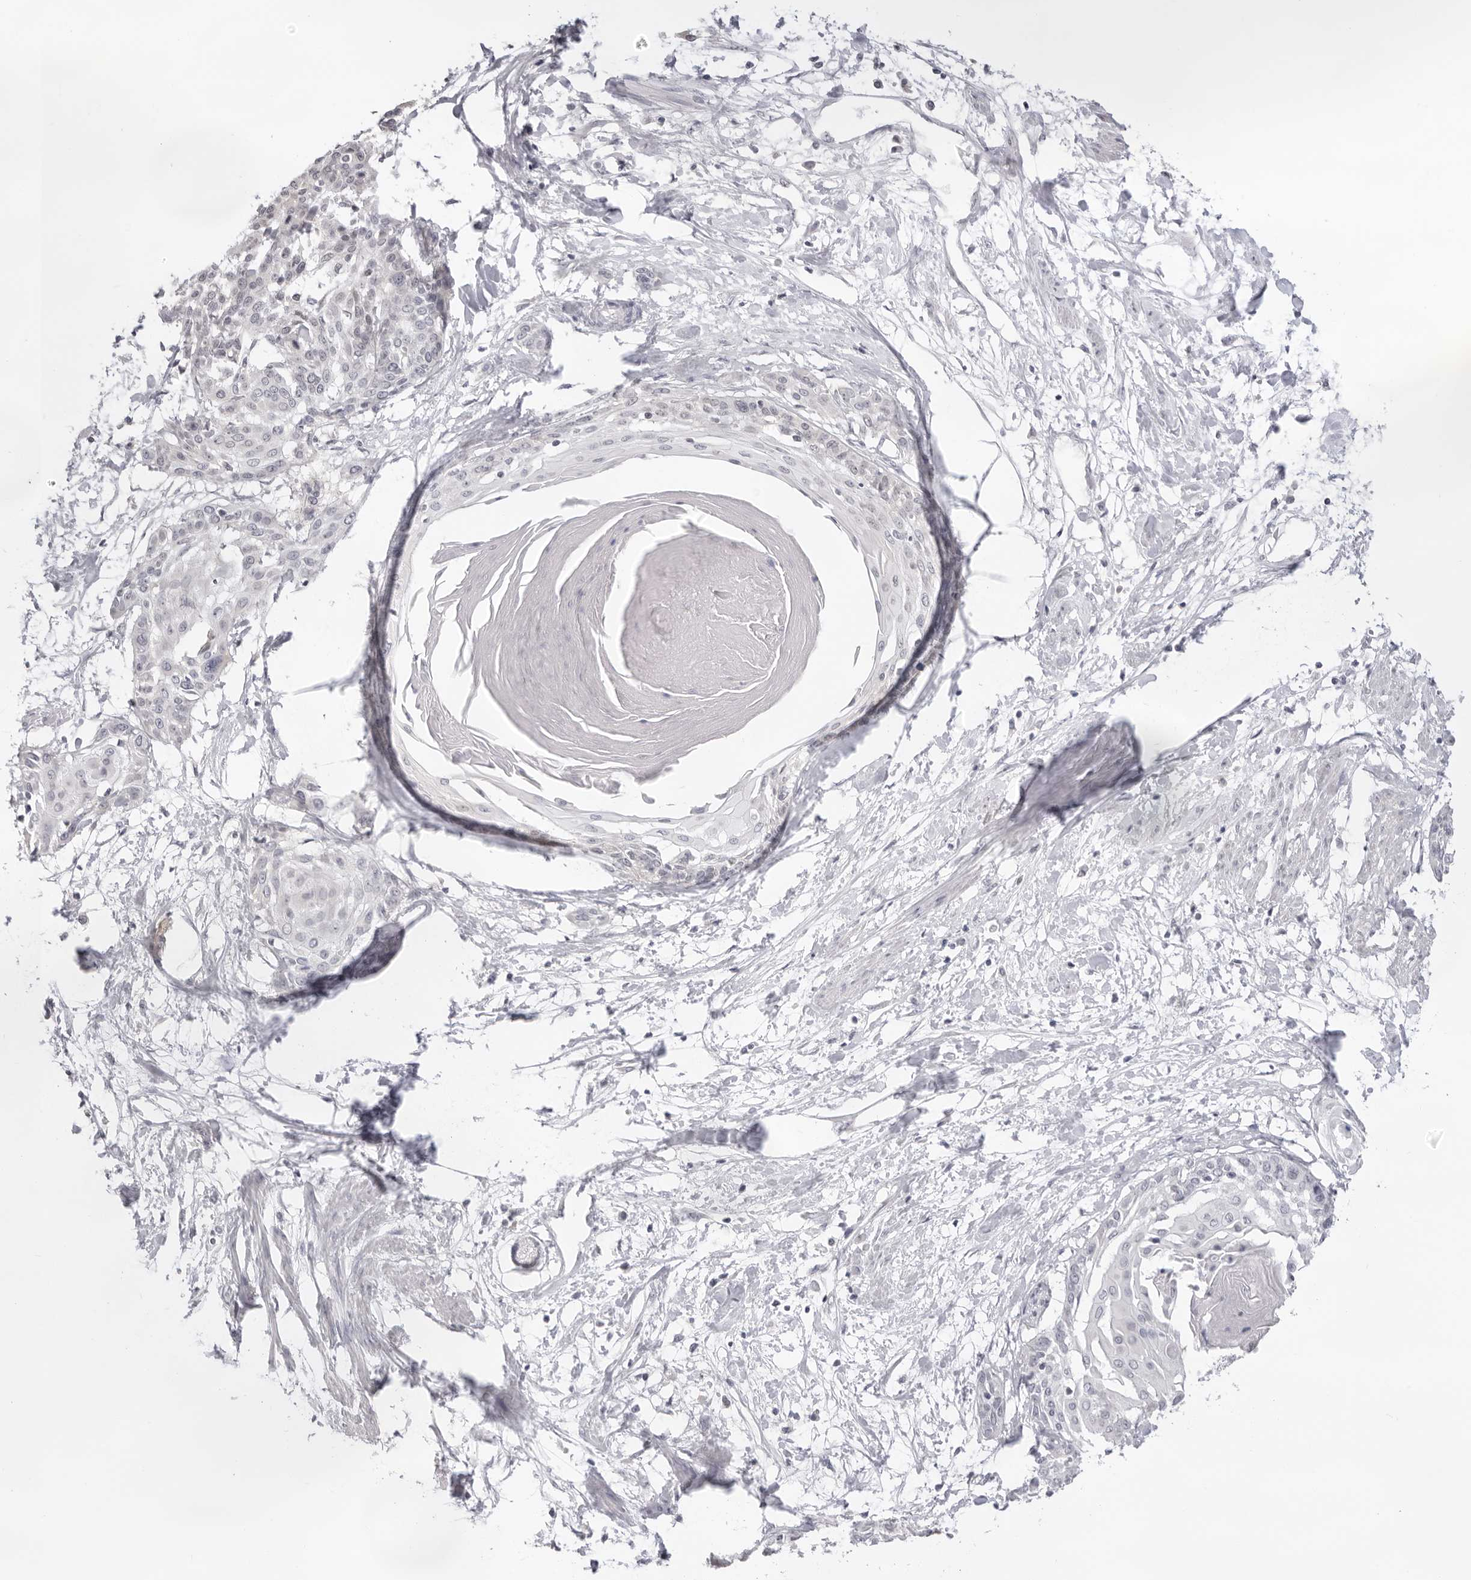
{"staining": {"intensity": "negative", "quantity": "none", "location": "none"}, "tissue": "cervical cancer", "cell_type": "Tumor cells", "image_type": "cancer", "snomed": [{"axis": "morphology", "description": "Squamous cell carcinoma, NOS"}, {"axis": "topography", "description": "Cervix"}], "caption": "The immunohistochemistry (IHC) image has no significant staining in tumor cells of cervical cancer tissue. (Brightfield microscopy of DAB (3,3'-diaminobenzidine) immunohistochemistry at high magnification).", "gene": "FDPS", "patient": {"sex": "female", "age": 57}}